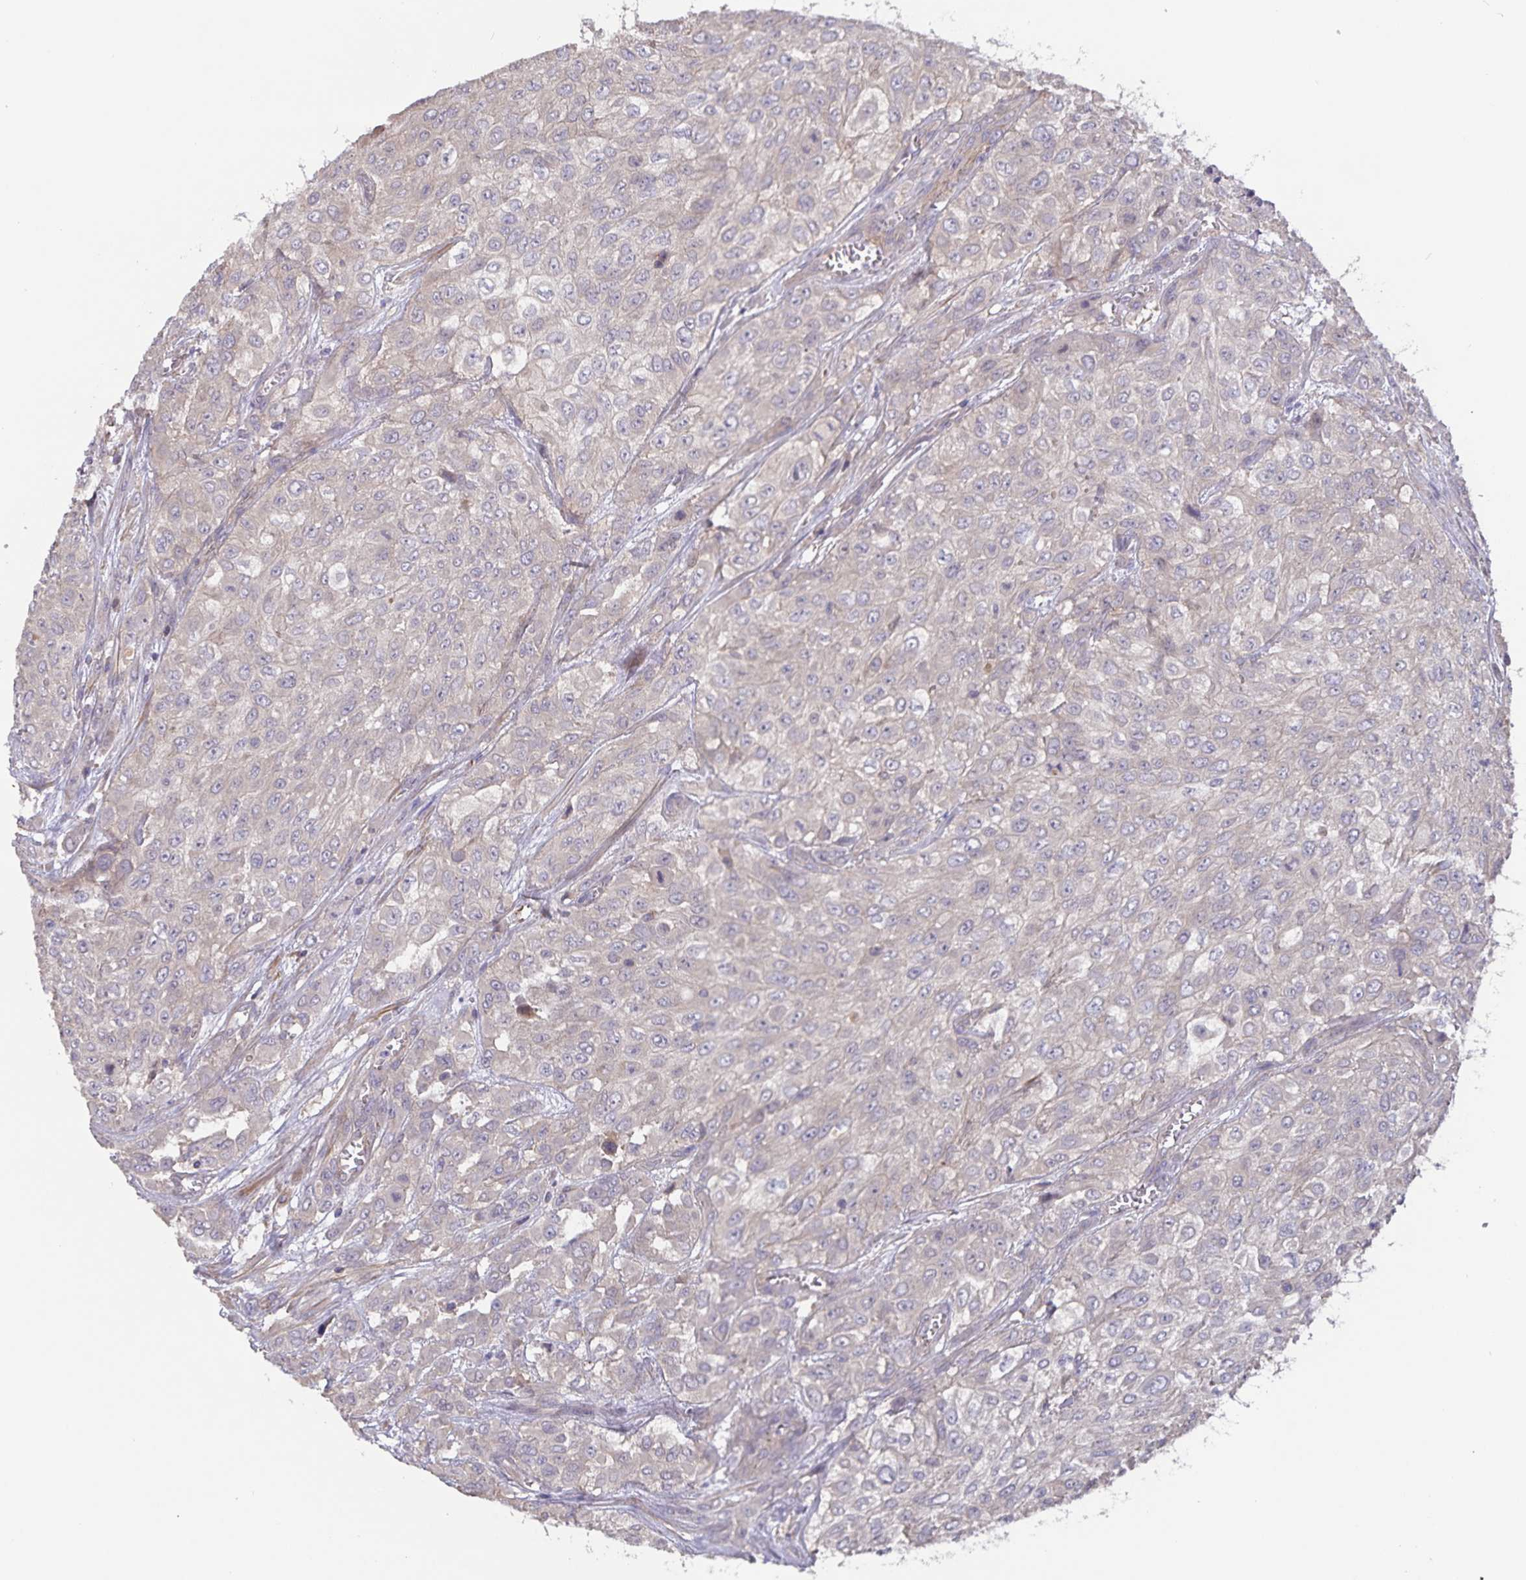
{"staining": {"intensity": "negative", "quantity": "none", "location": "none"}, "tissue": "urothelial cancer", "cell_type": "Tumor cells", "image_type": "cancer", "snomed": [{"axis": "morphology", "description": "Urothelial carcinoma, High grade"}, {"axis": "topography", "description": "Urinary bladder"}], "caption": "IHC of human urothelial carcinoma (high-grade) exhibits no expression in tumor cells.", "gene": "FBXL16", "patient": {"sex": "male", "age": 57}}